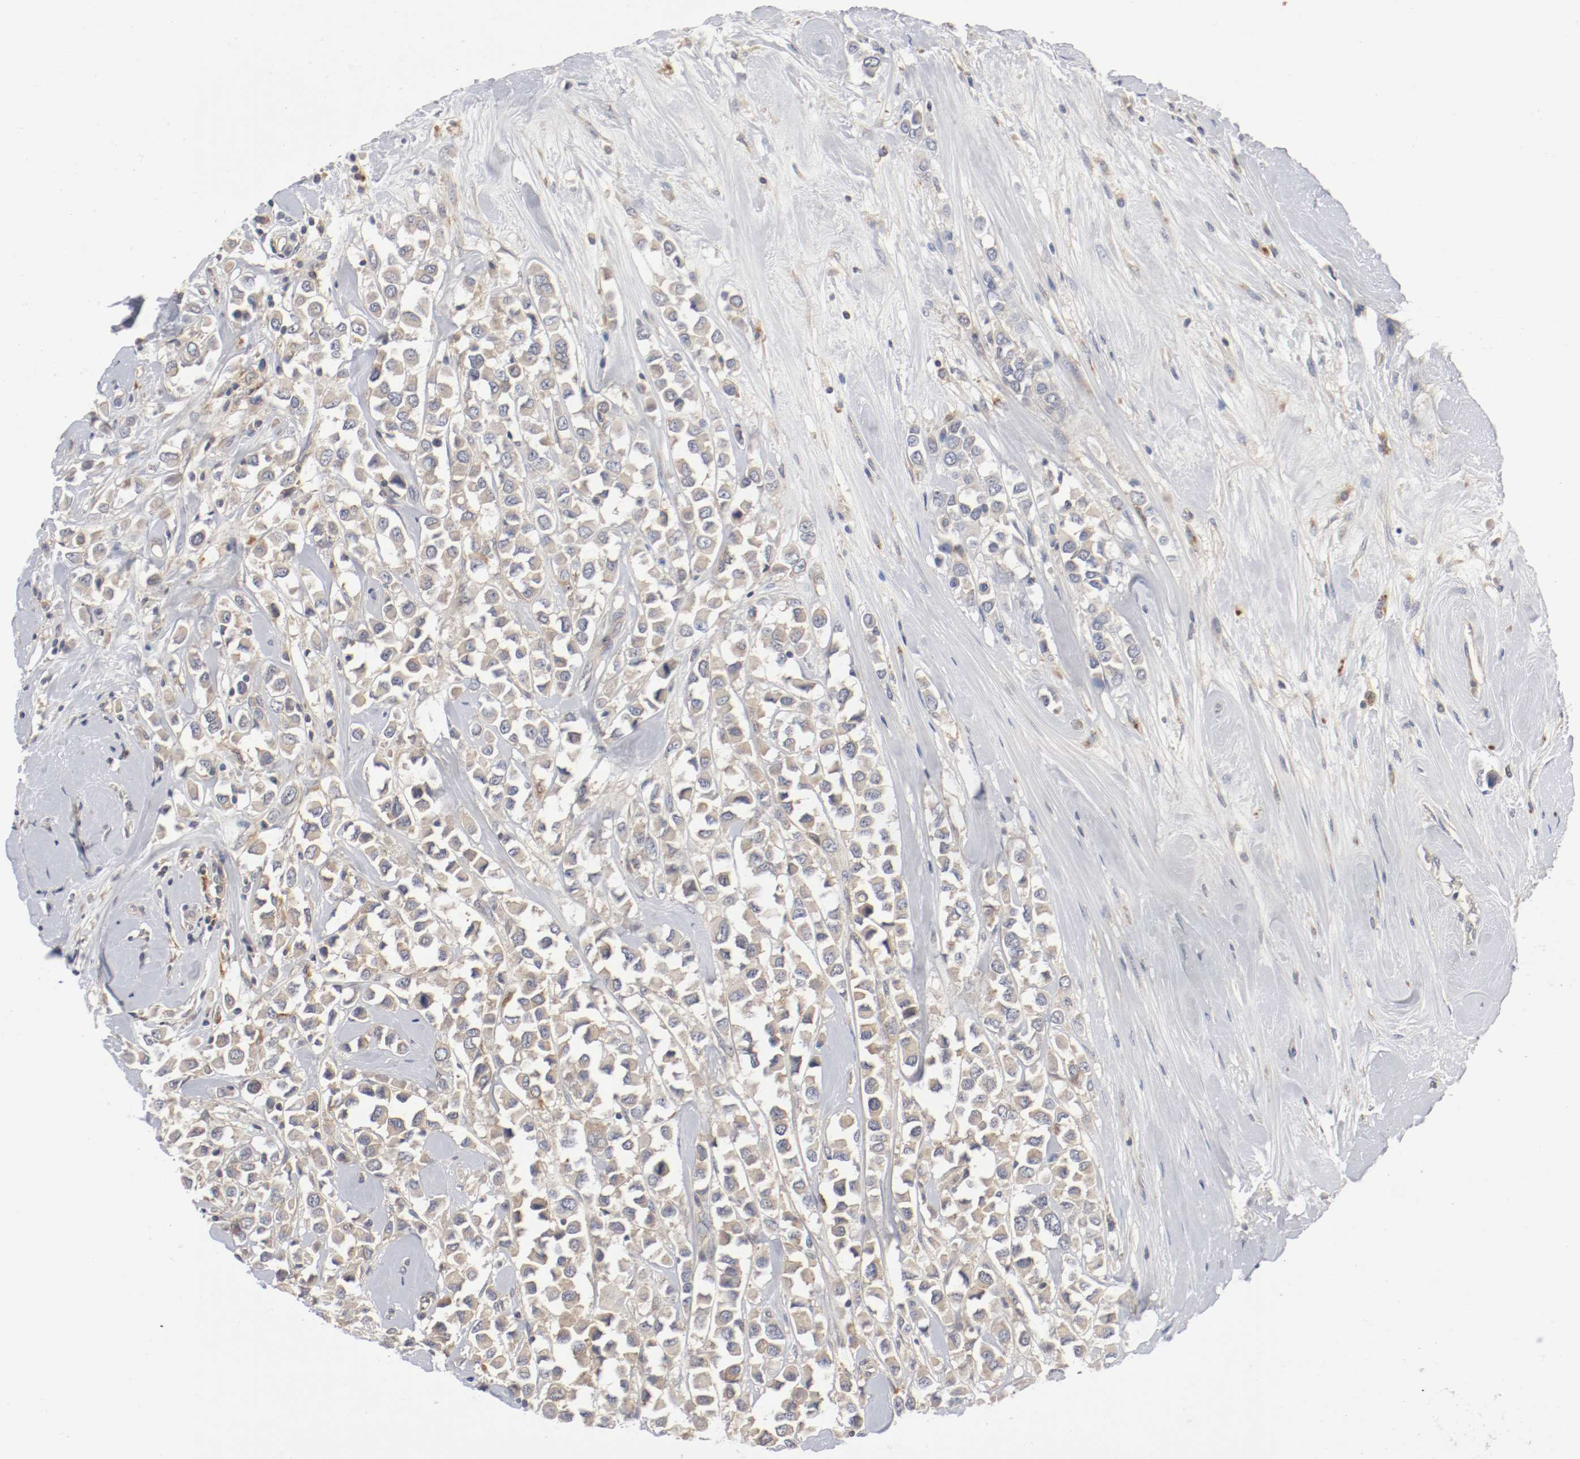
{"staining": {"intensity": "weak", "quantity": ">75%", "location": "cytoplasmic/membranous"}, "tissue": "breast cancer", "cell_type": "Tumor cells", "image_type": "cancer", "snomed": [{"axis": "morphology", "description": "Duct carcinoma"}, {"axis": "topography", "description": "Breast"}], "caption": "The histopathology image demonstrates immunohistochemical staining of infiltrating ductal carcinoma (breast). There is weak cytoplasmic/membranous expression is appreciated in approximately >75% of tumor cells.", "gene": "REN", "patient": {"sex": "female", "age": 61}}